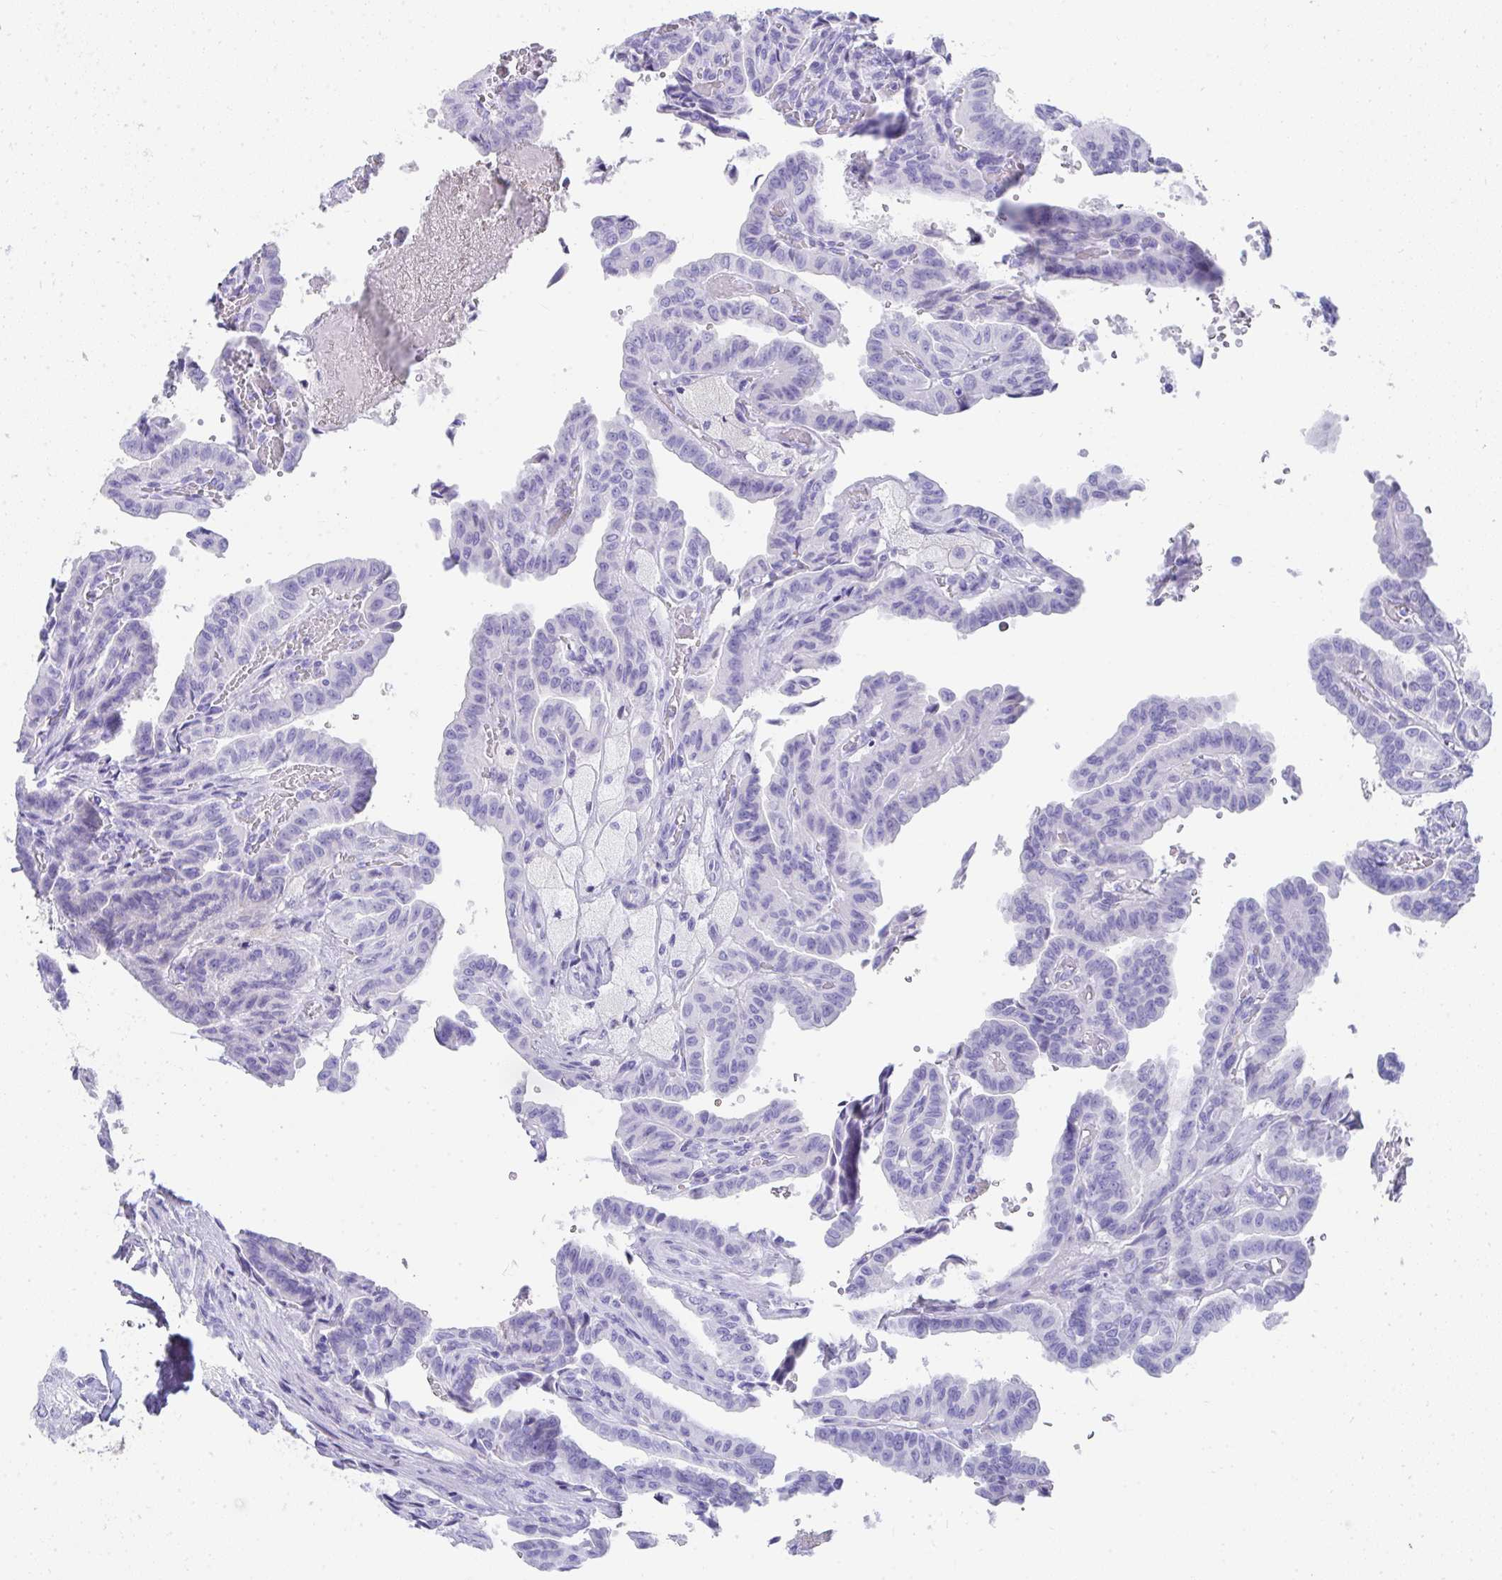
{"staining": {"intensity": "negative", "quantity": "none", "location": "none"}, "tissue": "thyroid cancer", "cell_type": "Tumor cells", "image_type": "cancer", "snomed": [{"axis": "morphology", "description": "Papillary adenocarcinoma, NOS"}, {"axis": "topography", "description": "Thyroid gland"}], "caption": "There is no significant staining in tumor cells of papillary adenocarcinoma (thyroid).", "gene": "TNNT1", "patient": {"sex": "male", "age": 87}}